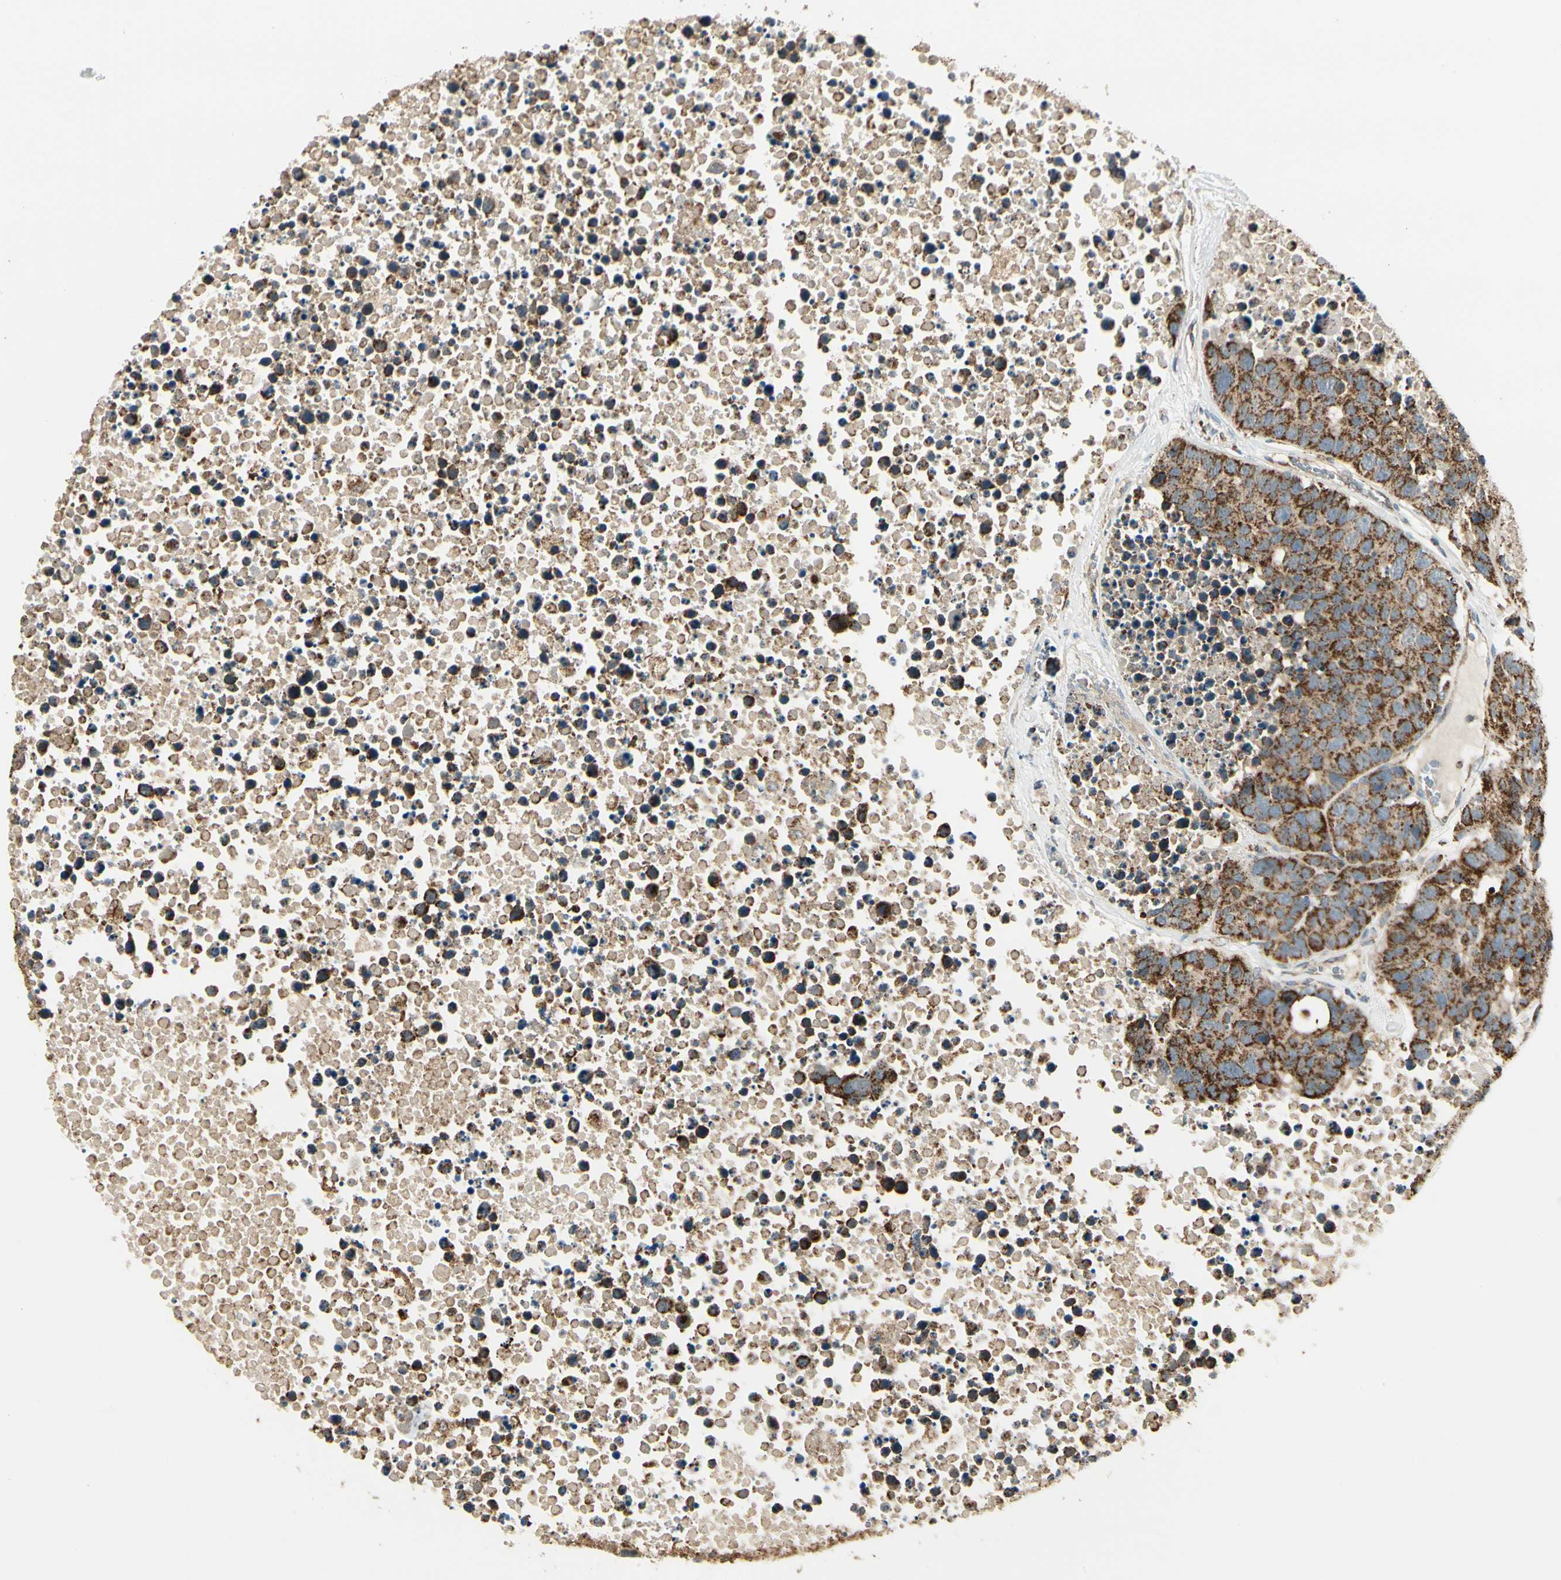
{"staining": {"intensity": "strong", "quantity": ">75%", "location": "cytoplasmic/membranous"}, "tissue": "carcinoid", "cell_type": "Tumor cells", "image_type": "cancer", "snomed": [{"axis": "morphology", "description": "Carcinoid, malignant, NOS"}, {"axis": "topography", "description": "Lung"}], "caption": "A brown stain labels strong cytoplasmic/membranous staining of a protein in carcinoid tumor cells.", "gene": "EPHB3", "patient": {"sex": "male", "age": 60}}